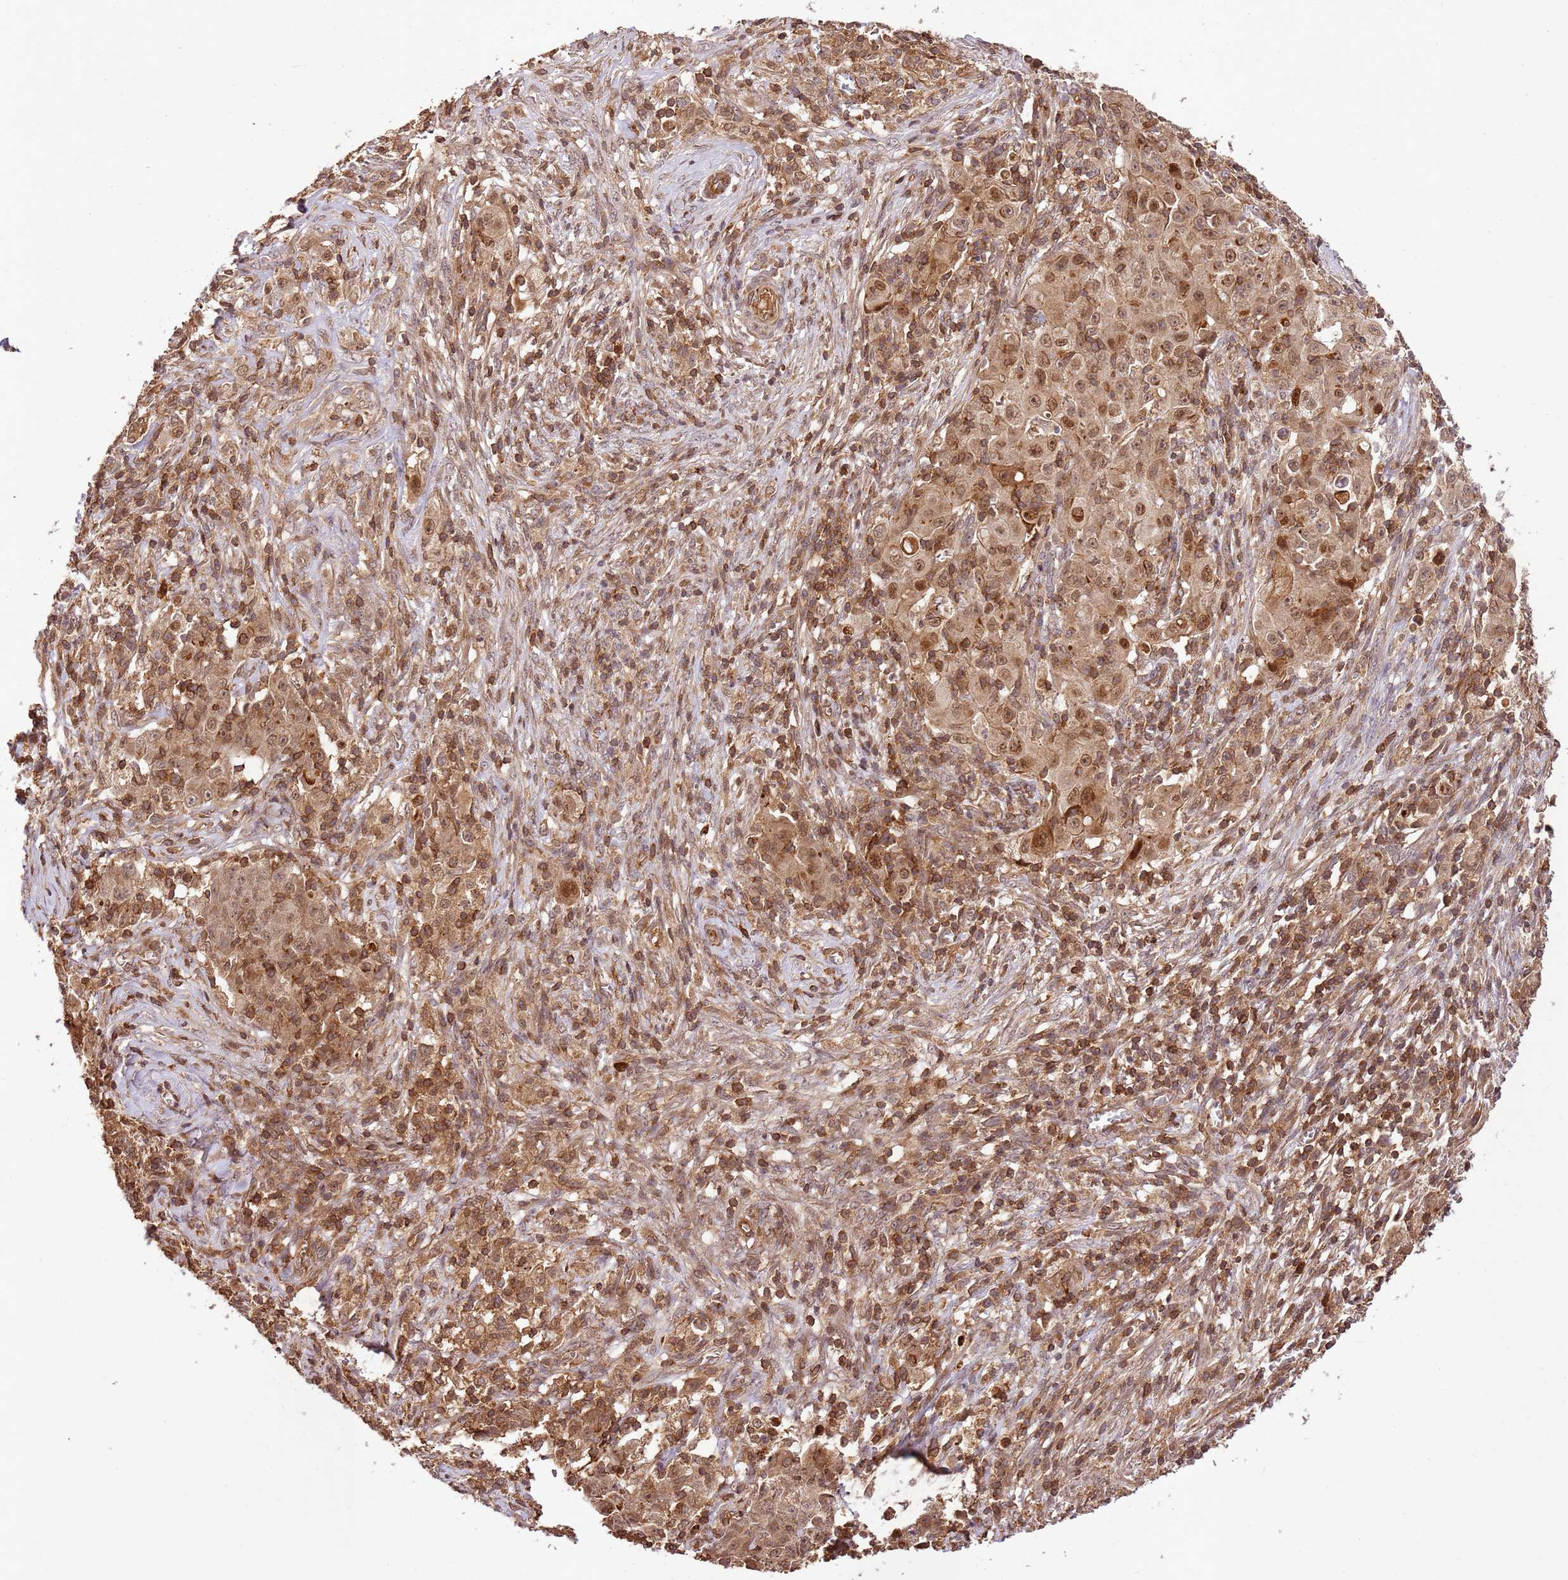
{"staining": {"intensity": "moderate", "quantity": ">75%", "location": "cytoplasmic/membranous,nuclear"}, "tissue": "ovarian cancer", "cell_type": "Tumor cells", "image_type": "cancer", "snomed": [{"axis": "morphology", "description": "Carcinoma, endometroid"}, {"axis": "topography", "description": "Ovary"}], "caption": "Moderate cytoplasmic/membranous and nuclear protein positivity is present in approximately >75% of tumor cells in ovarian endometroid carcinoma.", "gene": "KATNAL2", "patient": {"sex": "female", "age": 42}}